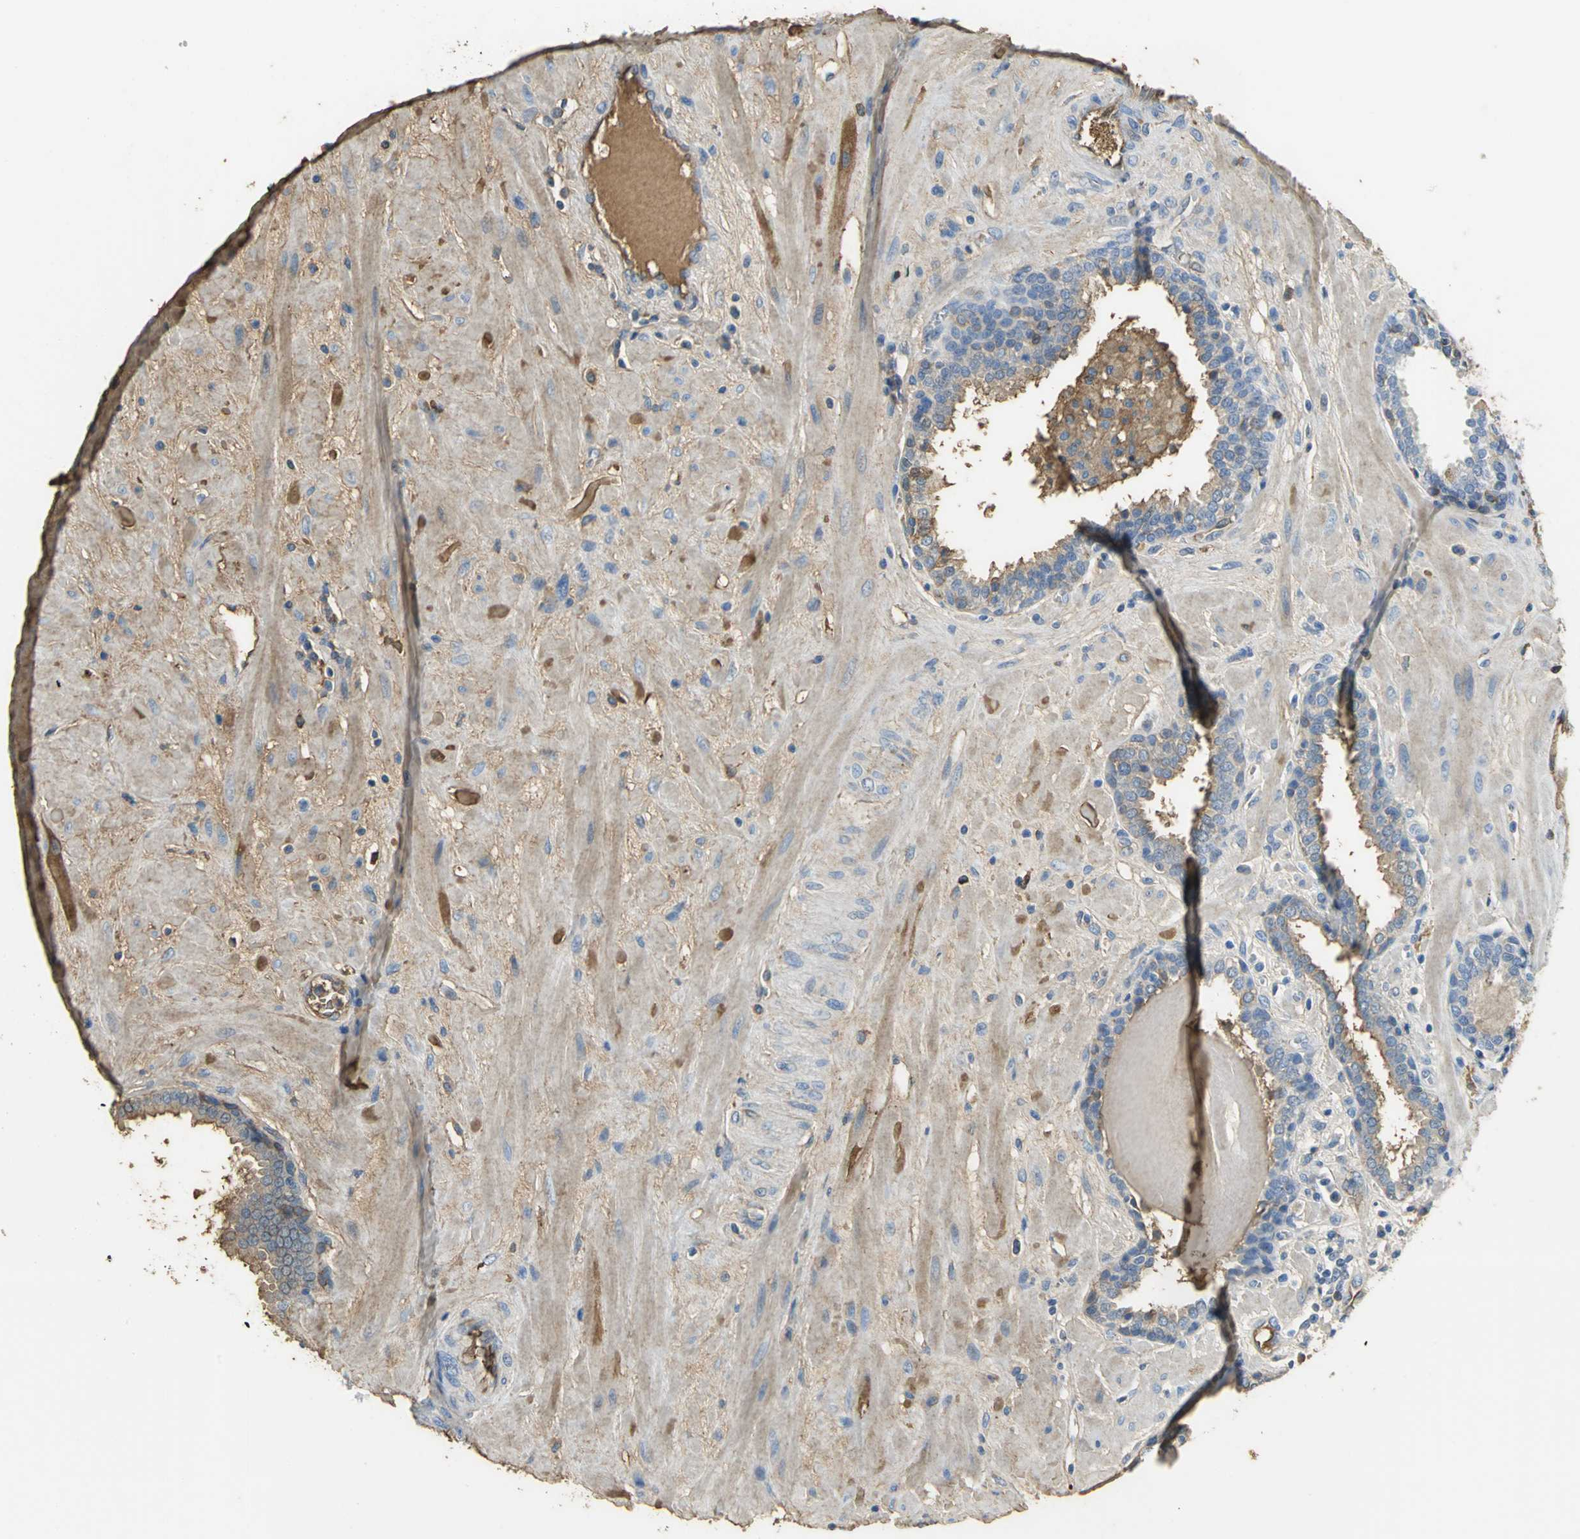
{"staining": {"intensity": "strong", "quantity": ">75%", "location": "cytoplasmic/membranous,nuclear"}, "tissue": "prostate", "cell_type": "Glandular cells", "image_type": "normal", "snomed": [{"axis": "morphology", "description": "Normal tissue, NOS"}, {"axis": "topography", "description": "Prostate"}], "caption": "This histopathology image displays normal prostate stained with IHC to label a protein in brown. The cytoplasmic/membranous,nuclear of glandular cells show strong positivity for the protein. Nuclei are counter-stained blue.", "gene": "GYG2", "patient": {"sex": "male", "age": 51}}